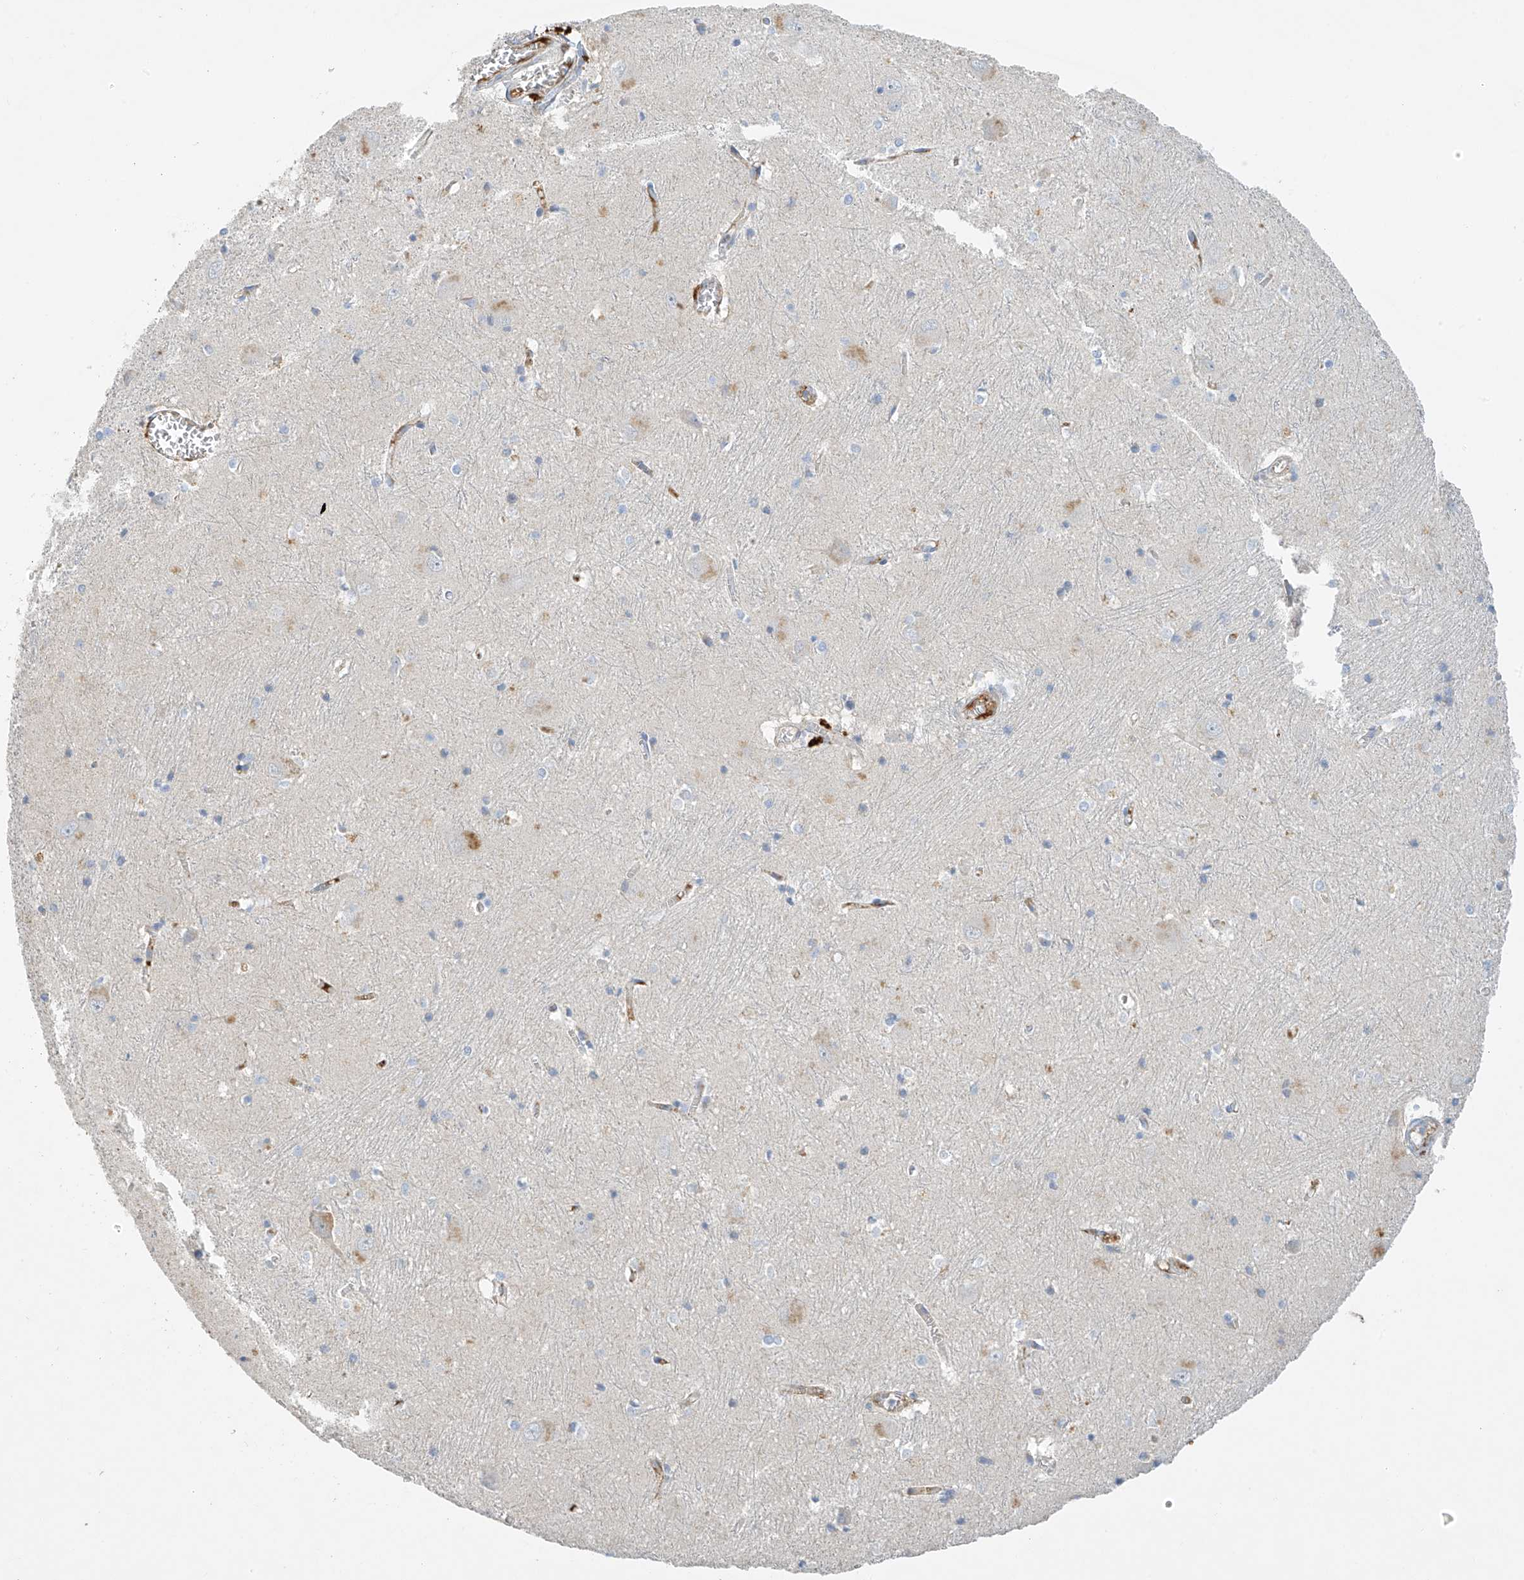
{"staining": {"intensity": "moderate", "quantity": "<25%", "location": "cytoplasmic/membranous"}, "tissue": "caudate", "cell_type": "Glial cells", "image_type": "normal", "snomed": [{"axis": "morphology", "description": "Normal tissue, NOS"}, {"axis": "topography", "description": "Lateral ventricle wall"}], "caption": "The immunohistochemical stain shows moderate cytoplasmic/membranous expression in glial cells of normal caudate. The staining is performed using DAB (3,3'-diaminobenzidine) brown chromogen to label protein expression. The nuclei are counter-stained blue using hematoxylin.", "gene": "PRSS12", "patient": {"sex": "male", "age": 37}}